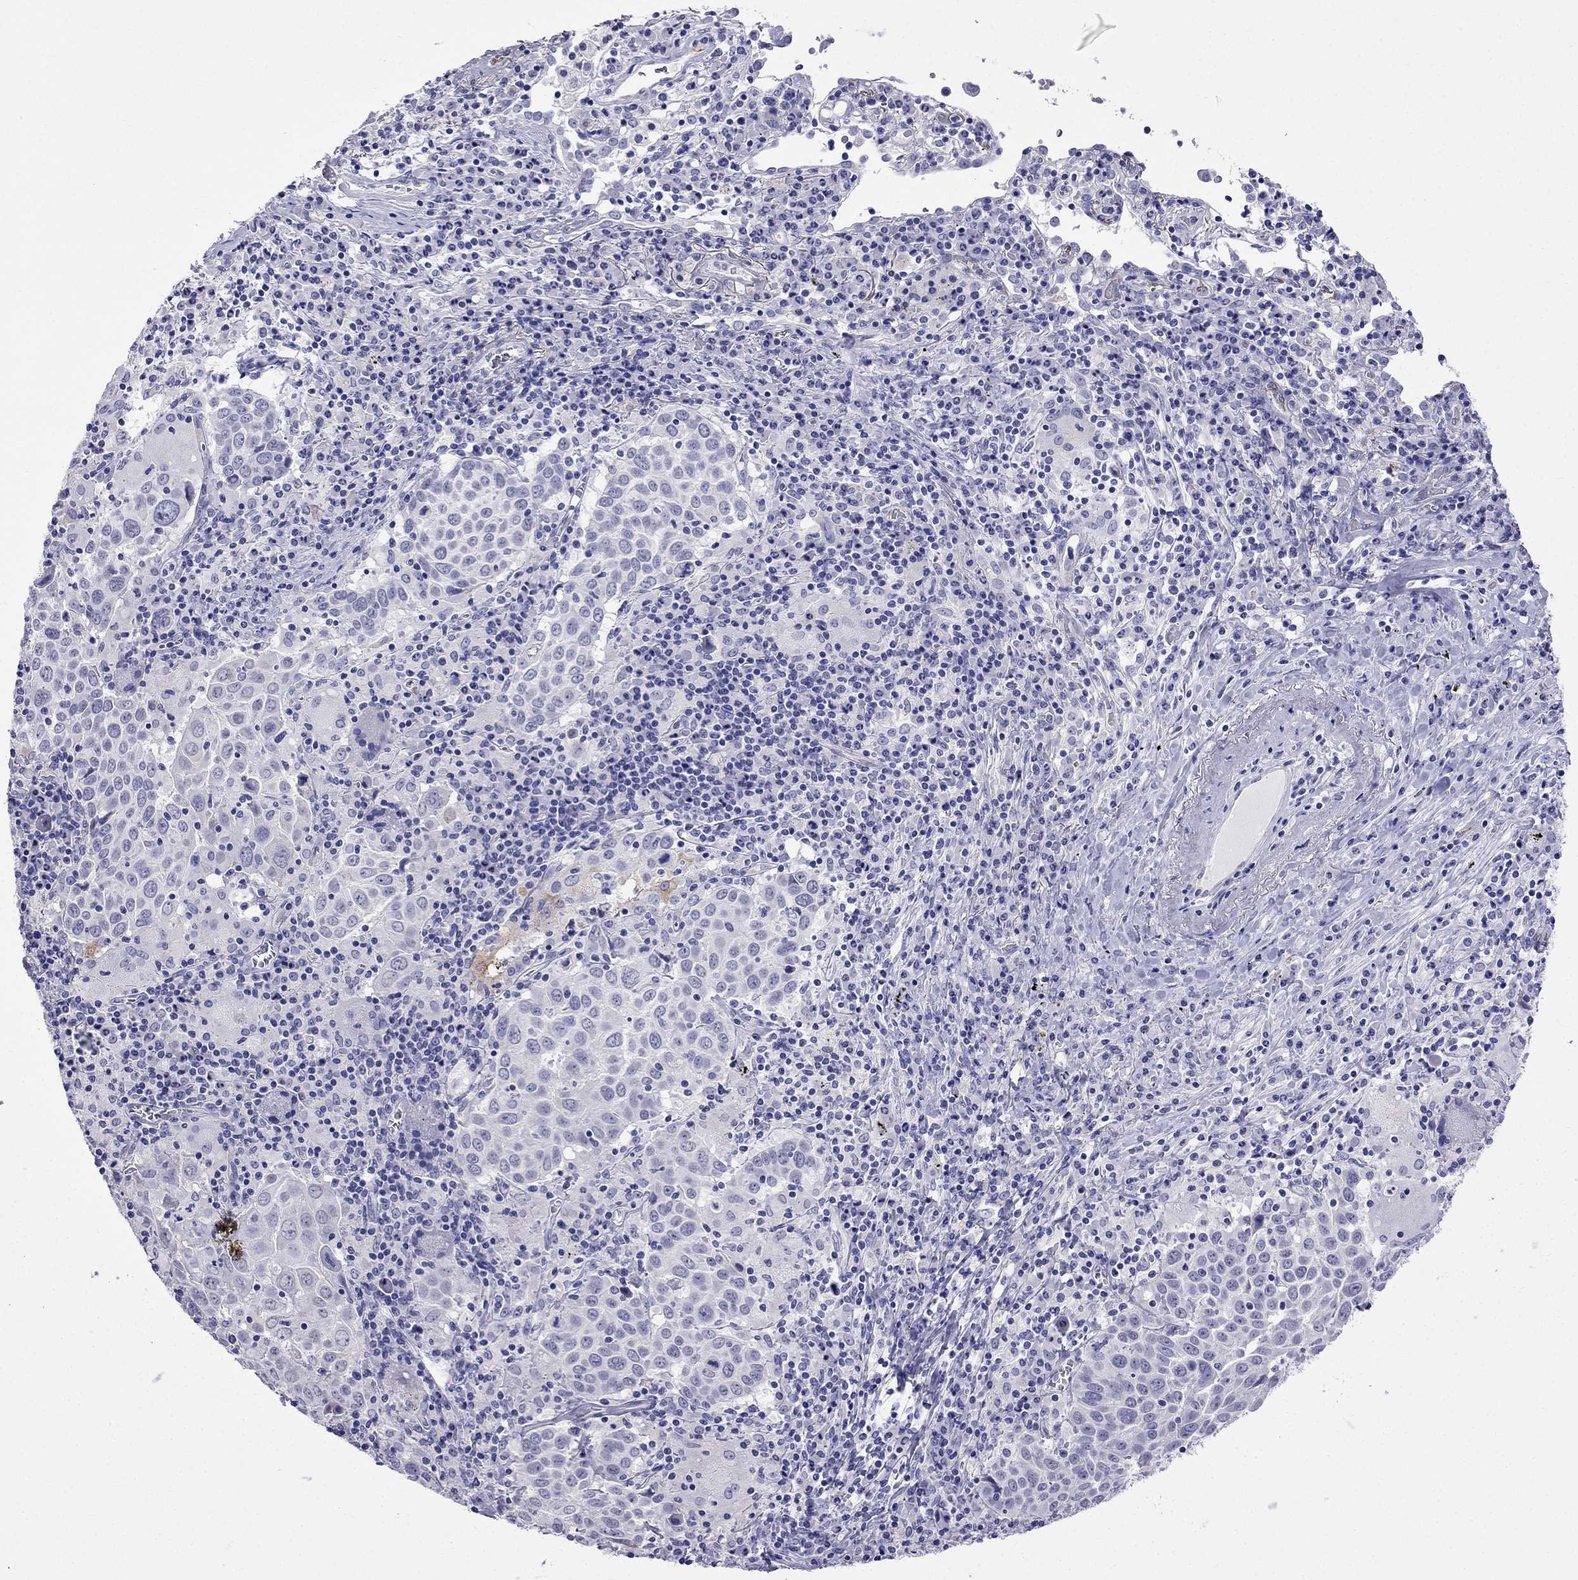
{"staining": {"intensity": "negative", "quantity": "none", "location": "none"}, "tissue": "lung cancer", "cell_type": "Tumor cells", "image_type": "cancer", "snomed": [{"axis": "morphology", "description": "Squamous cell carcinoma, NOS"}, {"axis": "topography", "description": "Lung"}], "caption": "Protein analysis of squamous cell carcinoma (lung) exhibits no significant staining in tumor cells.", "gene": "MGP", "patient": {"sex": "male", "age": 57}}